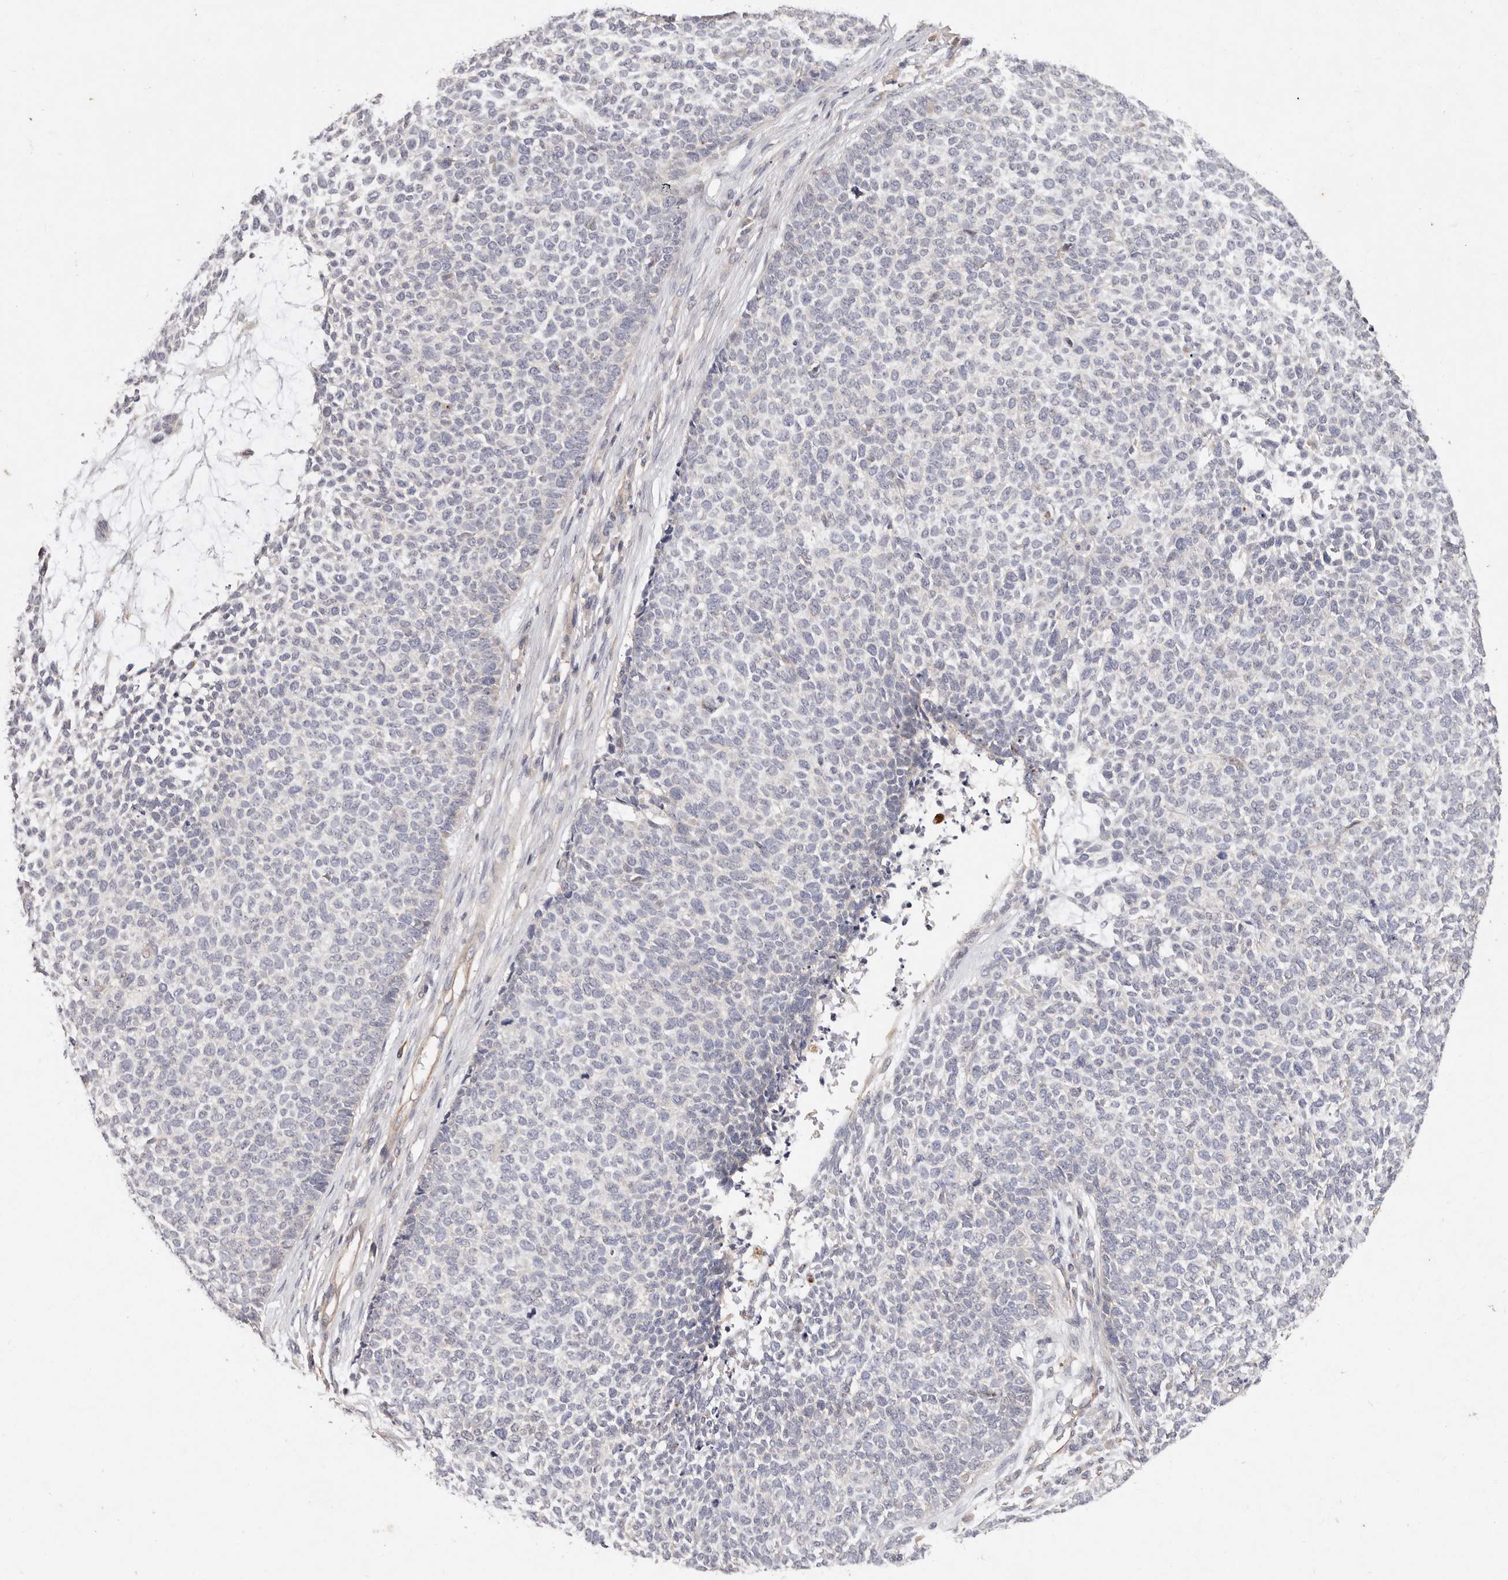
{"staining": {"intensity": "negative", "quantity": "none", "location": "none"}, "tissue": "skin cancer", "cell_type": "Tumor cells", "image_type": "cancer", "snomed": [{"axis": "morphology", "description": "Basal cell carcinoma"}, {"axis": "topography", "description": "Skin"}], "caption": "Immunohistochemical staining of human skin cancer (basal cell carcinoma) exhibits no significant expression in tumor cells.", "gene": "THBS3", "patient": {"sex": "female", "age": 84}}